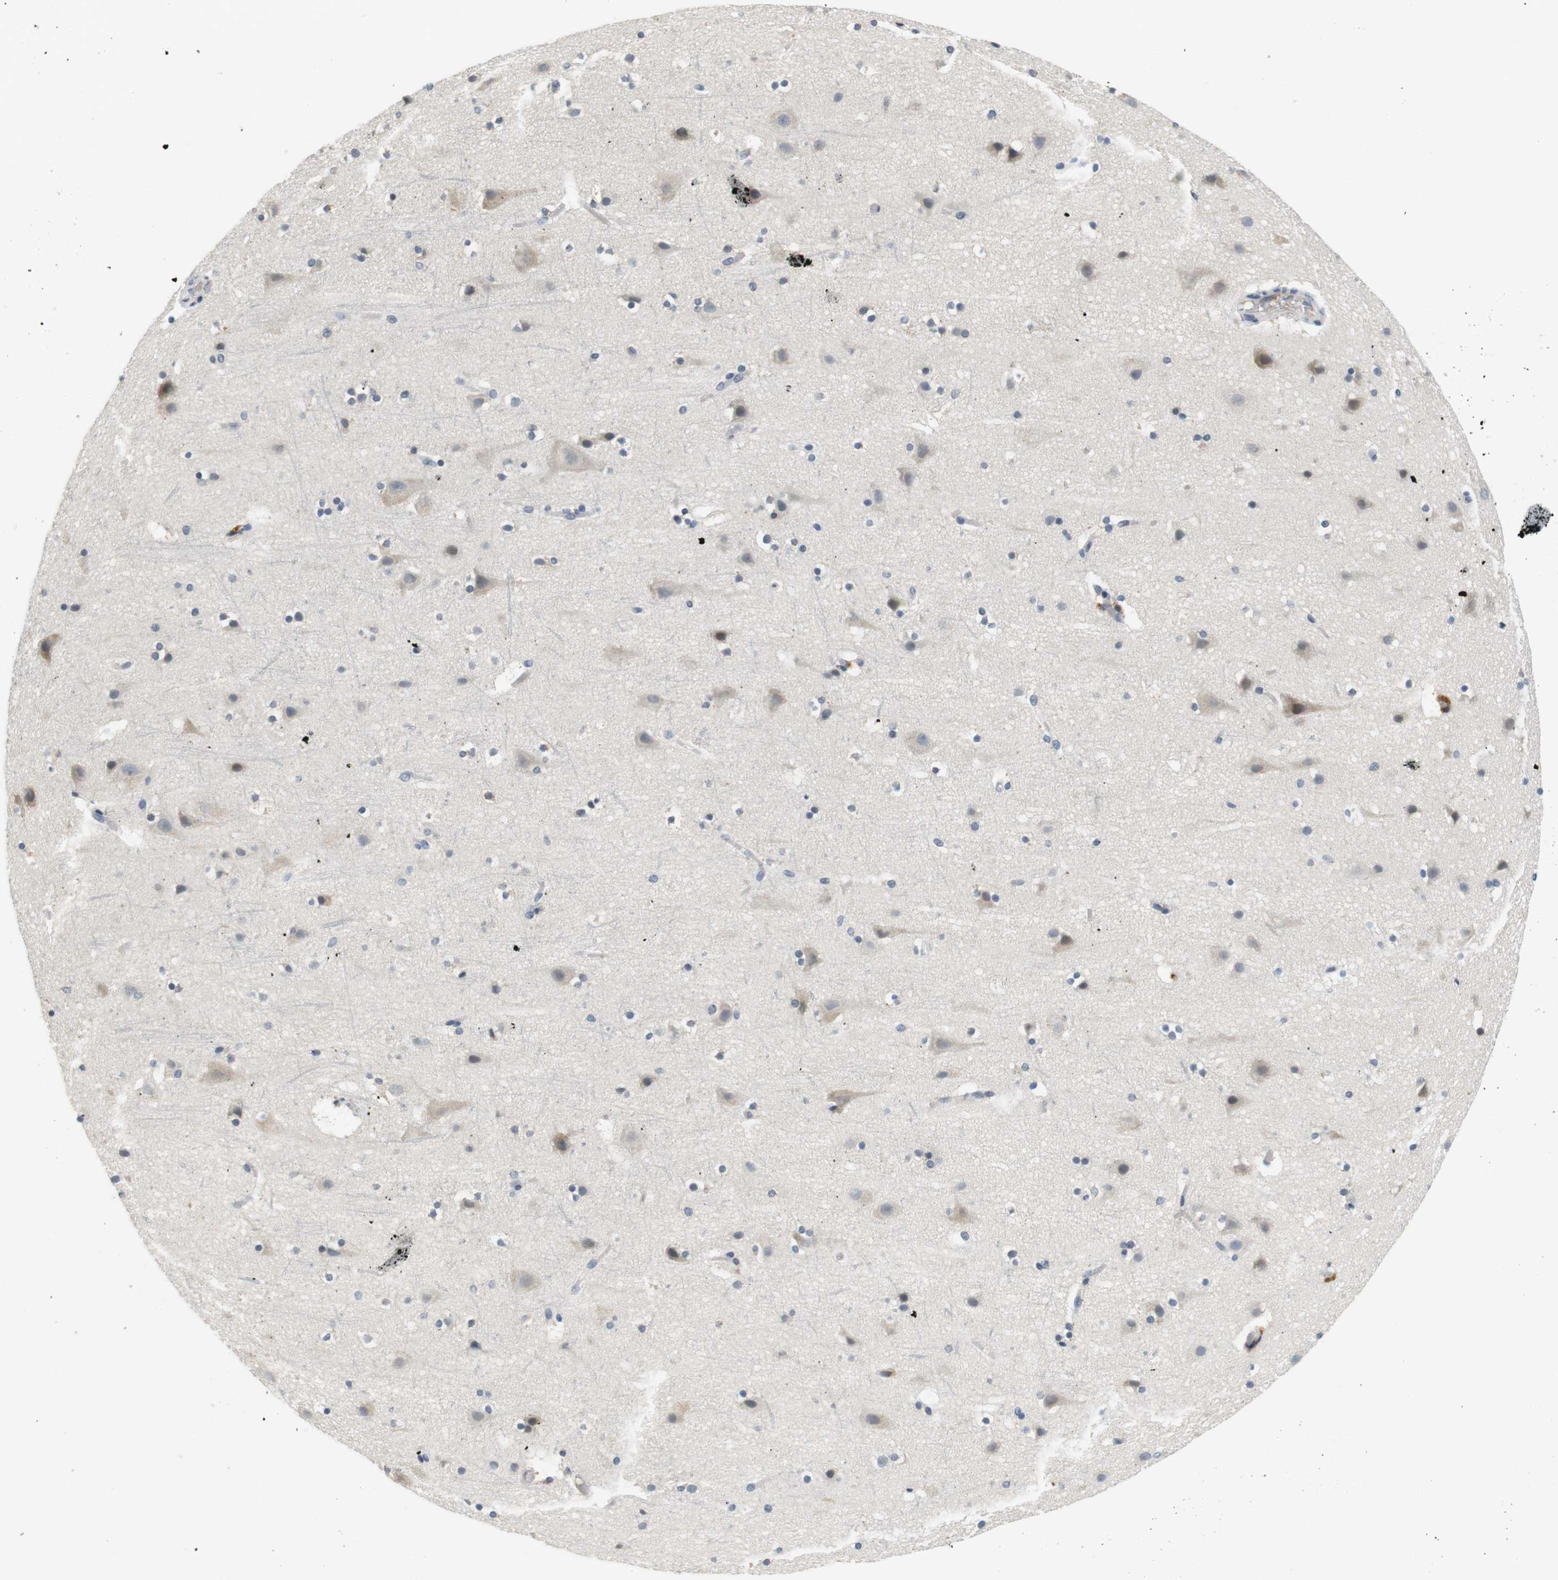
{"staining": {"intensity": "negative", "quantity": "none", "location": "none"}, "tissue": "cerebral cortex", "cell_type": "Endothelial cells", "image_type": "normal", "snomed": [{"axis": "morphology", "description": "Normal tissue, NOS"}, {"axis": "topography", "description": "Cerebral cortex"}], "caption": "The histopathology image displays no staining of endothelial cells in normal cerebral cortex.", "gene": "WNT7A", "patient": {"sex": "male", "age": 45}}